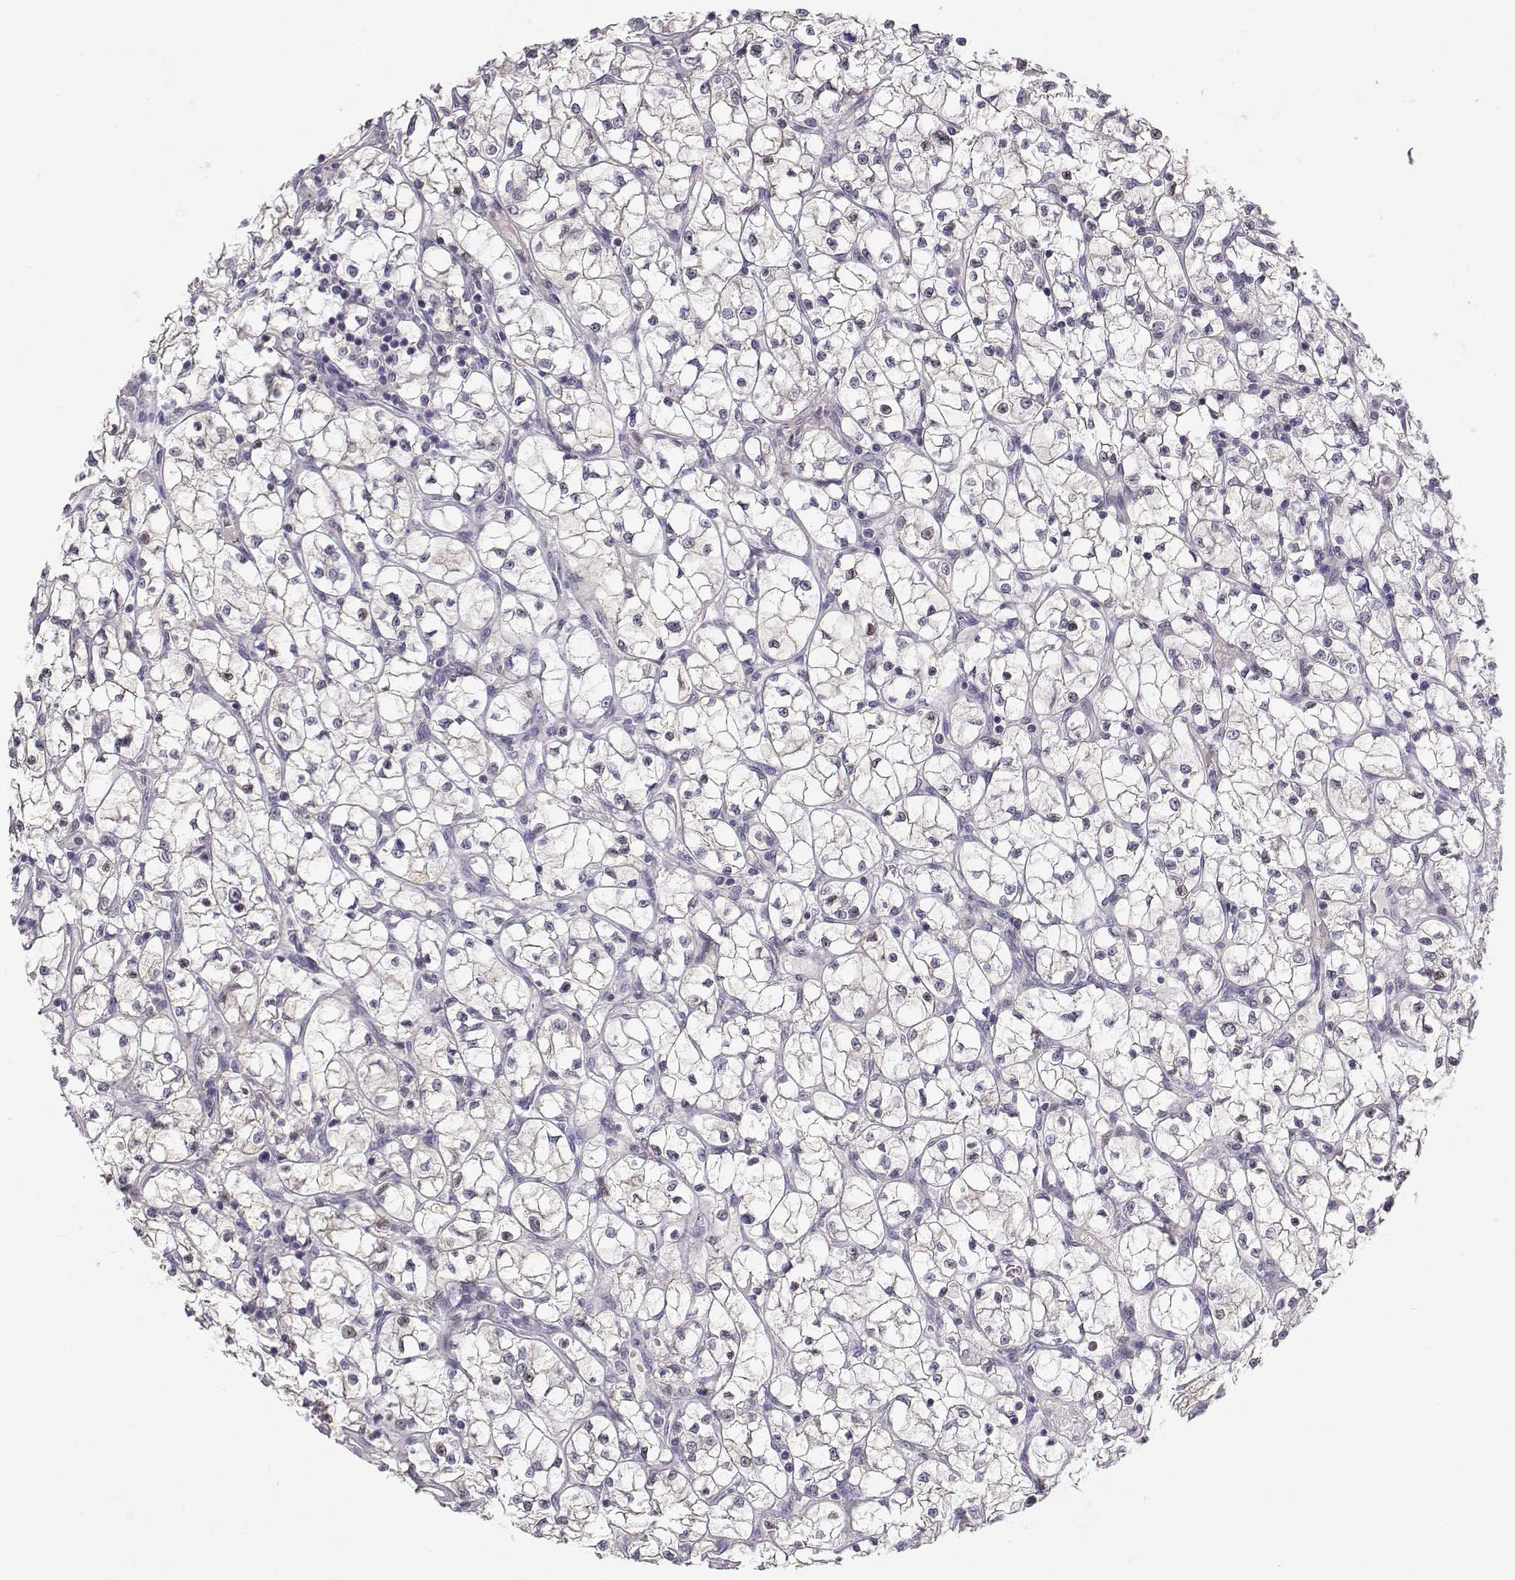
{"staining": {"intensity": "weak", "quantity": "<25%", "location": "cytoplasmic/membranous"}, "tissue": "renal cancer", "cell_type": "Tumor cells", "image_type": "cancer", "snomed": [{"axis": "morphology", "description": "Adenocarcinoma, NOS"}, {"axis": "topography", "description": "Kidney"}], "caption": "Protein analysis of renal adenocarcinoma displays no significant expression in tumor cells. Nuclei are stained in blue.", "gene": "MROH7", "patient": {"sex": "female", "age": 64}}